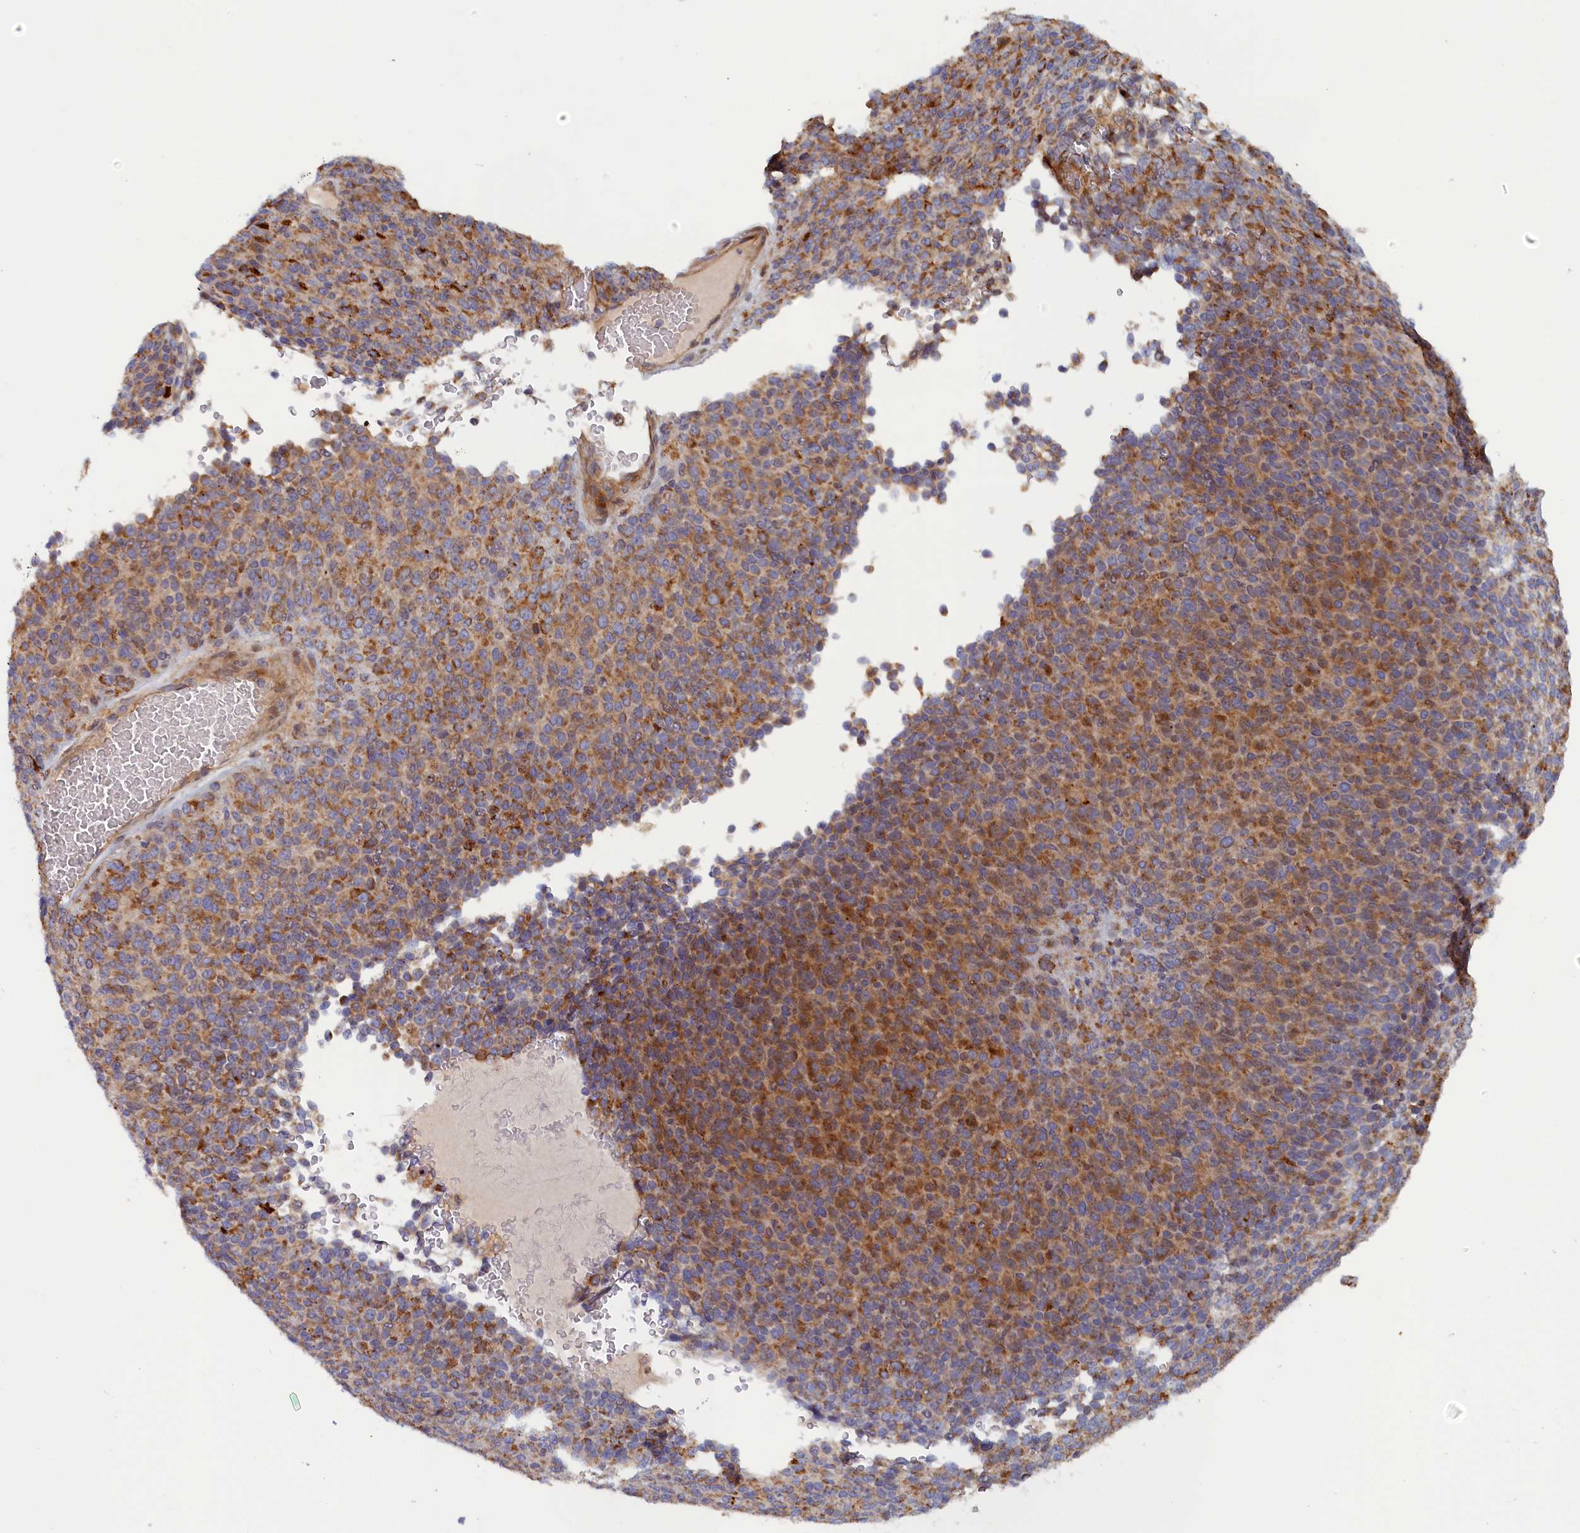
{"staining": {"intensity": "moderate", "quantity": "25%-75%", "location": "cytoplasmic/membranous"}, "tissue": "melanoma", "cell_type": "Tumor cells", "image_type": "cancer", "snomed": [{"axis": "morphology", "description": "Malignant melanoma, Metastatic site"}, {"axis": "topography", "description": "Brain"}], "caption": "Tumor cells exhibit moderate cytoplasmic/membranous expression in about 25%-75% of cells in melanoma.", "gene": "TMEM196", "patient": {"sex": "female", "age": 56}}